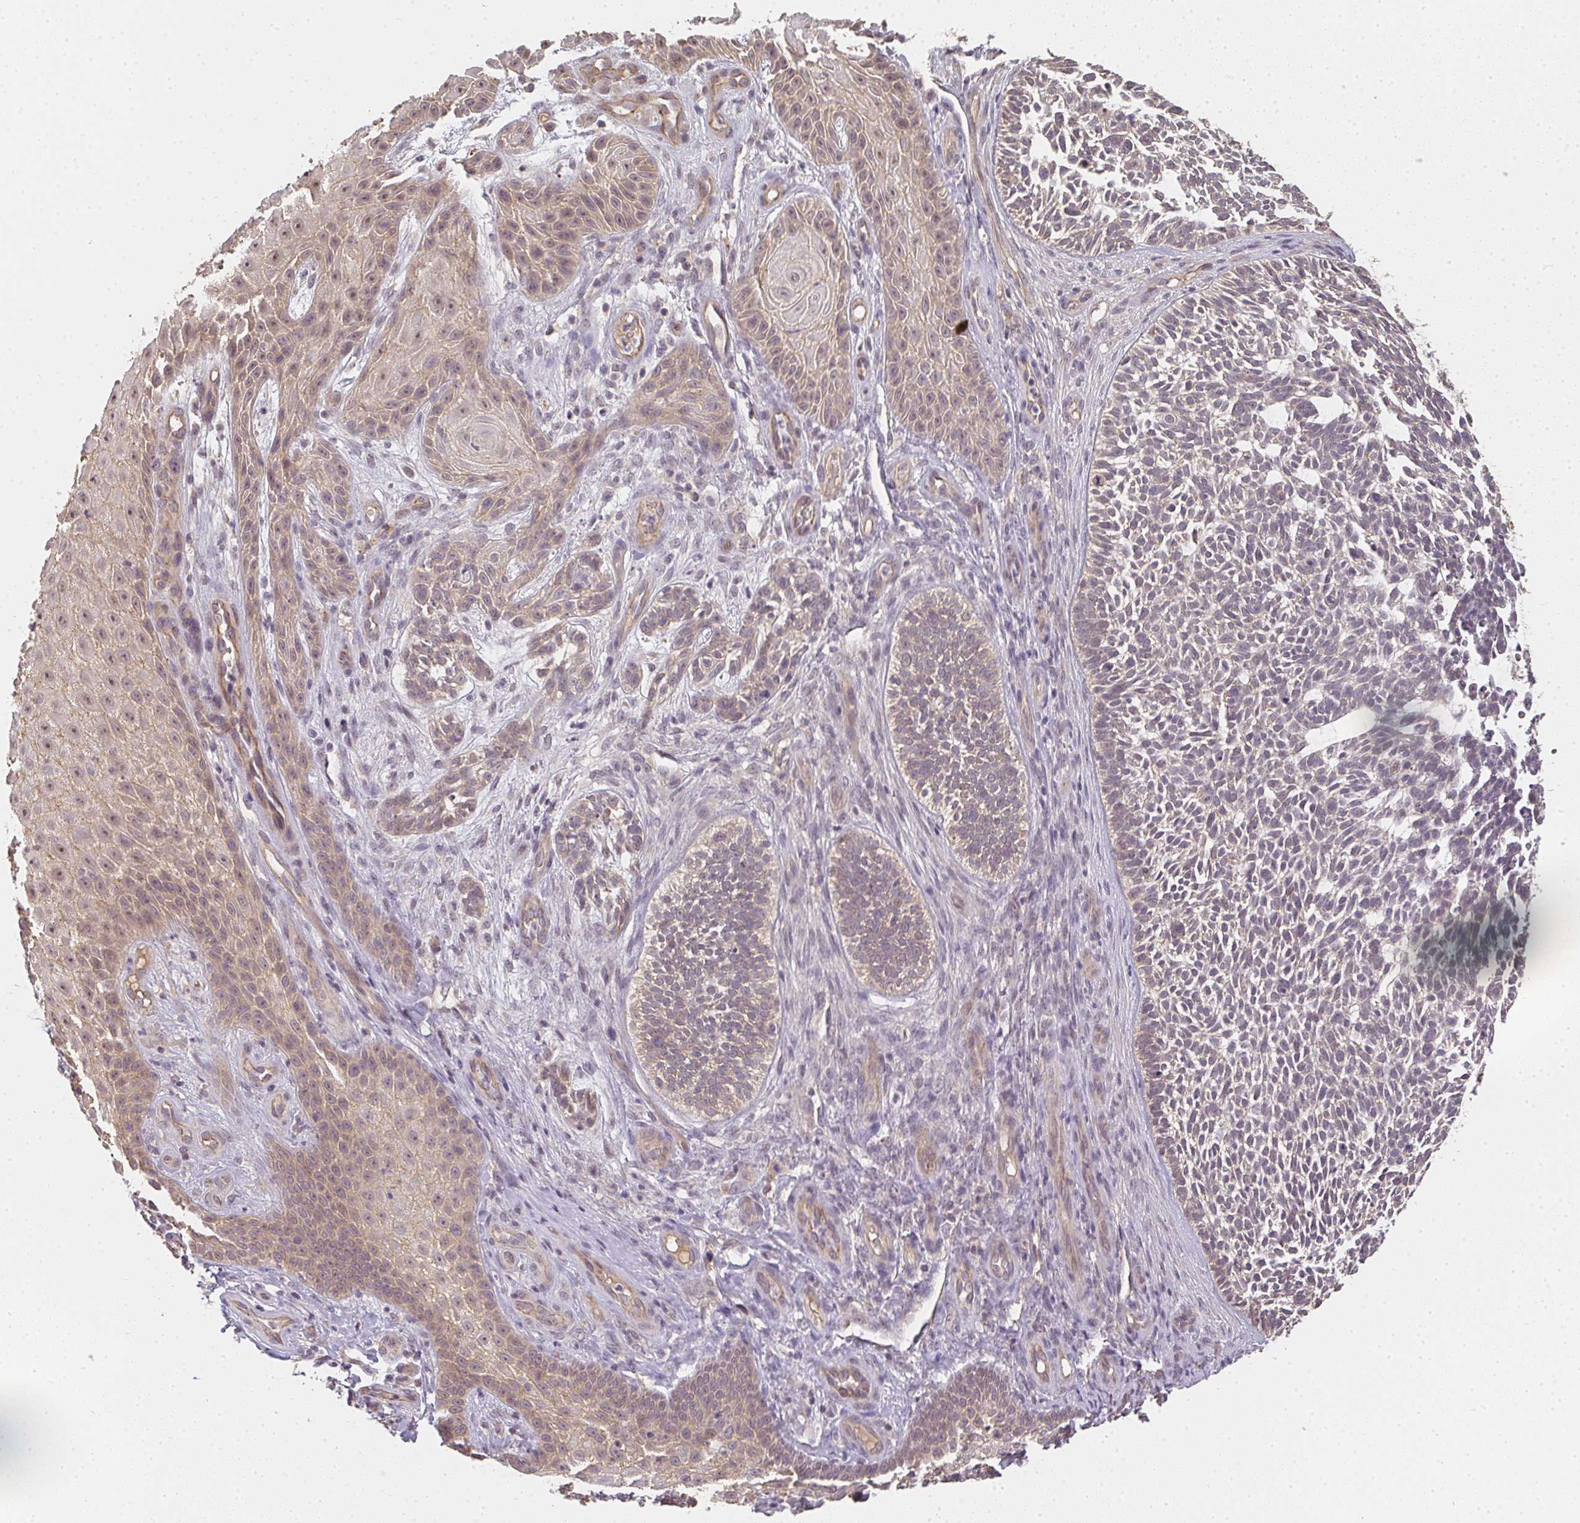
{"staining": {"intensity": "weak", "quantity": "<25%", "location": "cytoplasmic/membranous"}, "tissue": "skin cancer", "cell_type": "Tumor cells", "image_type": "cancer", "snomed": [{"axis": "morphology", "description": "Basal cell carcinoma"}, {"axis": "topography", "description": "Skin"}, {"axis": "topography", "description": "Skin, foot"}], "caption": "This is a image of immunohistochemistry staining of basal cell carcinoma (skin), which shows no positivity in tumor cells.", "gene": "SLC35B3", "patient": {"sex": "female", "age": 77}}